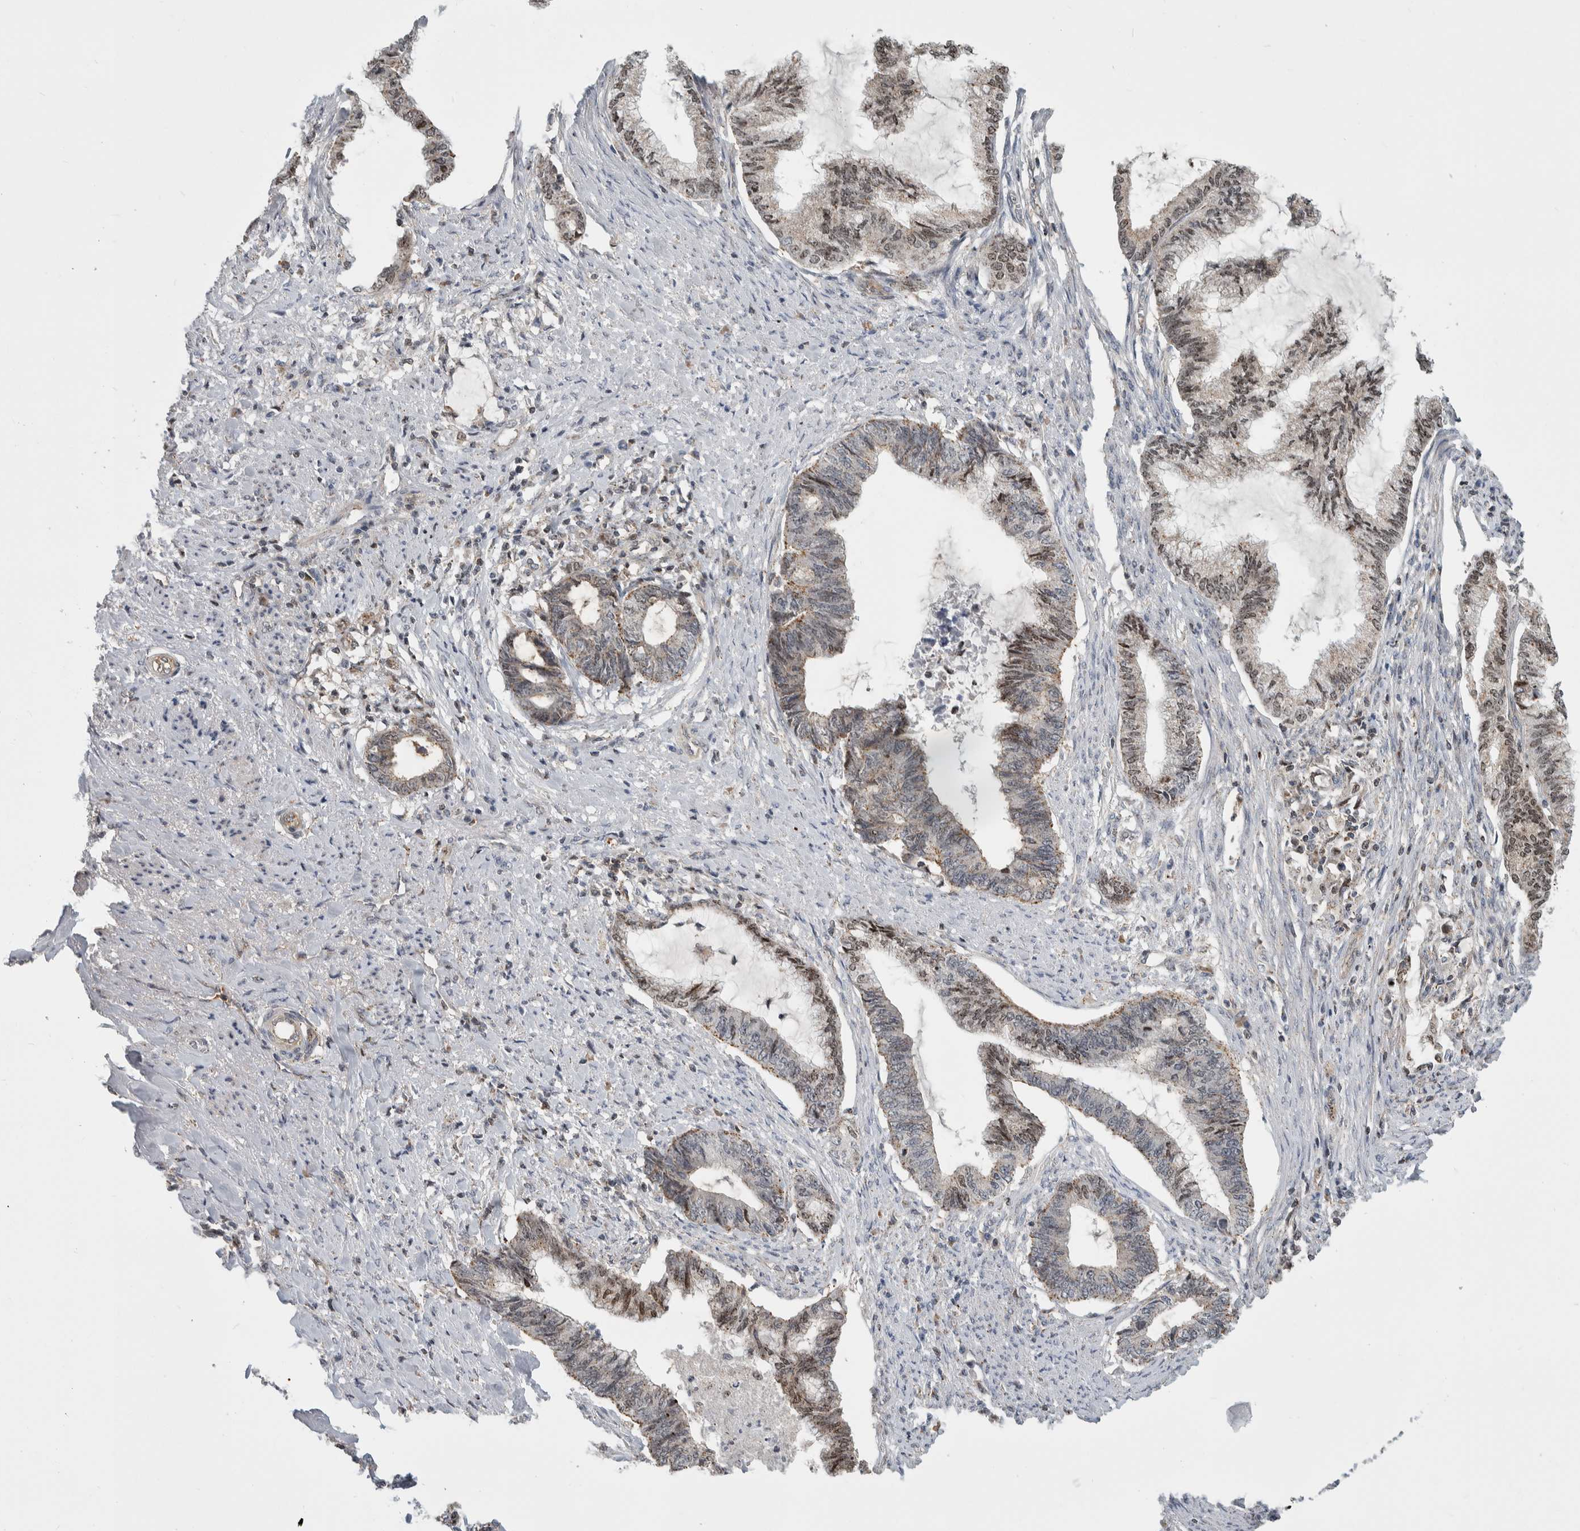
{"staining": {"intensity": "weak", "quantity": ">75%", "location": "cytoplasmic/membranous,nuclear"}, "tissue": "endometrial cancer", "cell_type": "Tumor cells", "image_type": "cancer", "snomed": [{"axis": "morphology", "description": "Adenocarcinoma, NOS"}, {"axis": "topography", "description": "Endometrium"}], "caption": "An IHC histopathology image of tumor tissue is shown. Protein staining in brown highlights weak cytoplasmic/membranous and nuclear positivity in endometrial cancer within tumor cells. (DAB (3,3'-diaminobenzidine) IHC with brightfield microscopy, high magnification).", "gene": "MSL1", "patient": {"sex": "female", "age": 86}}